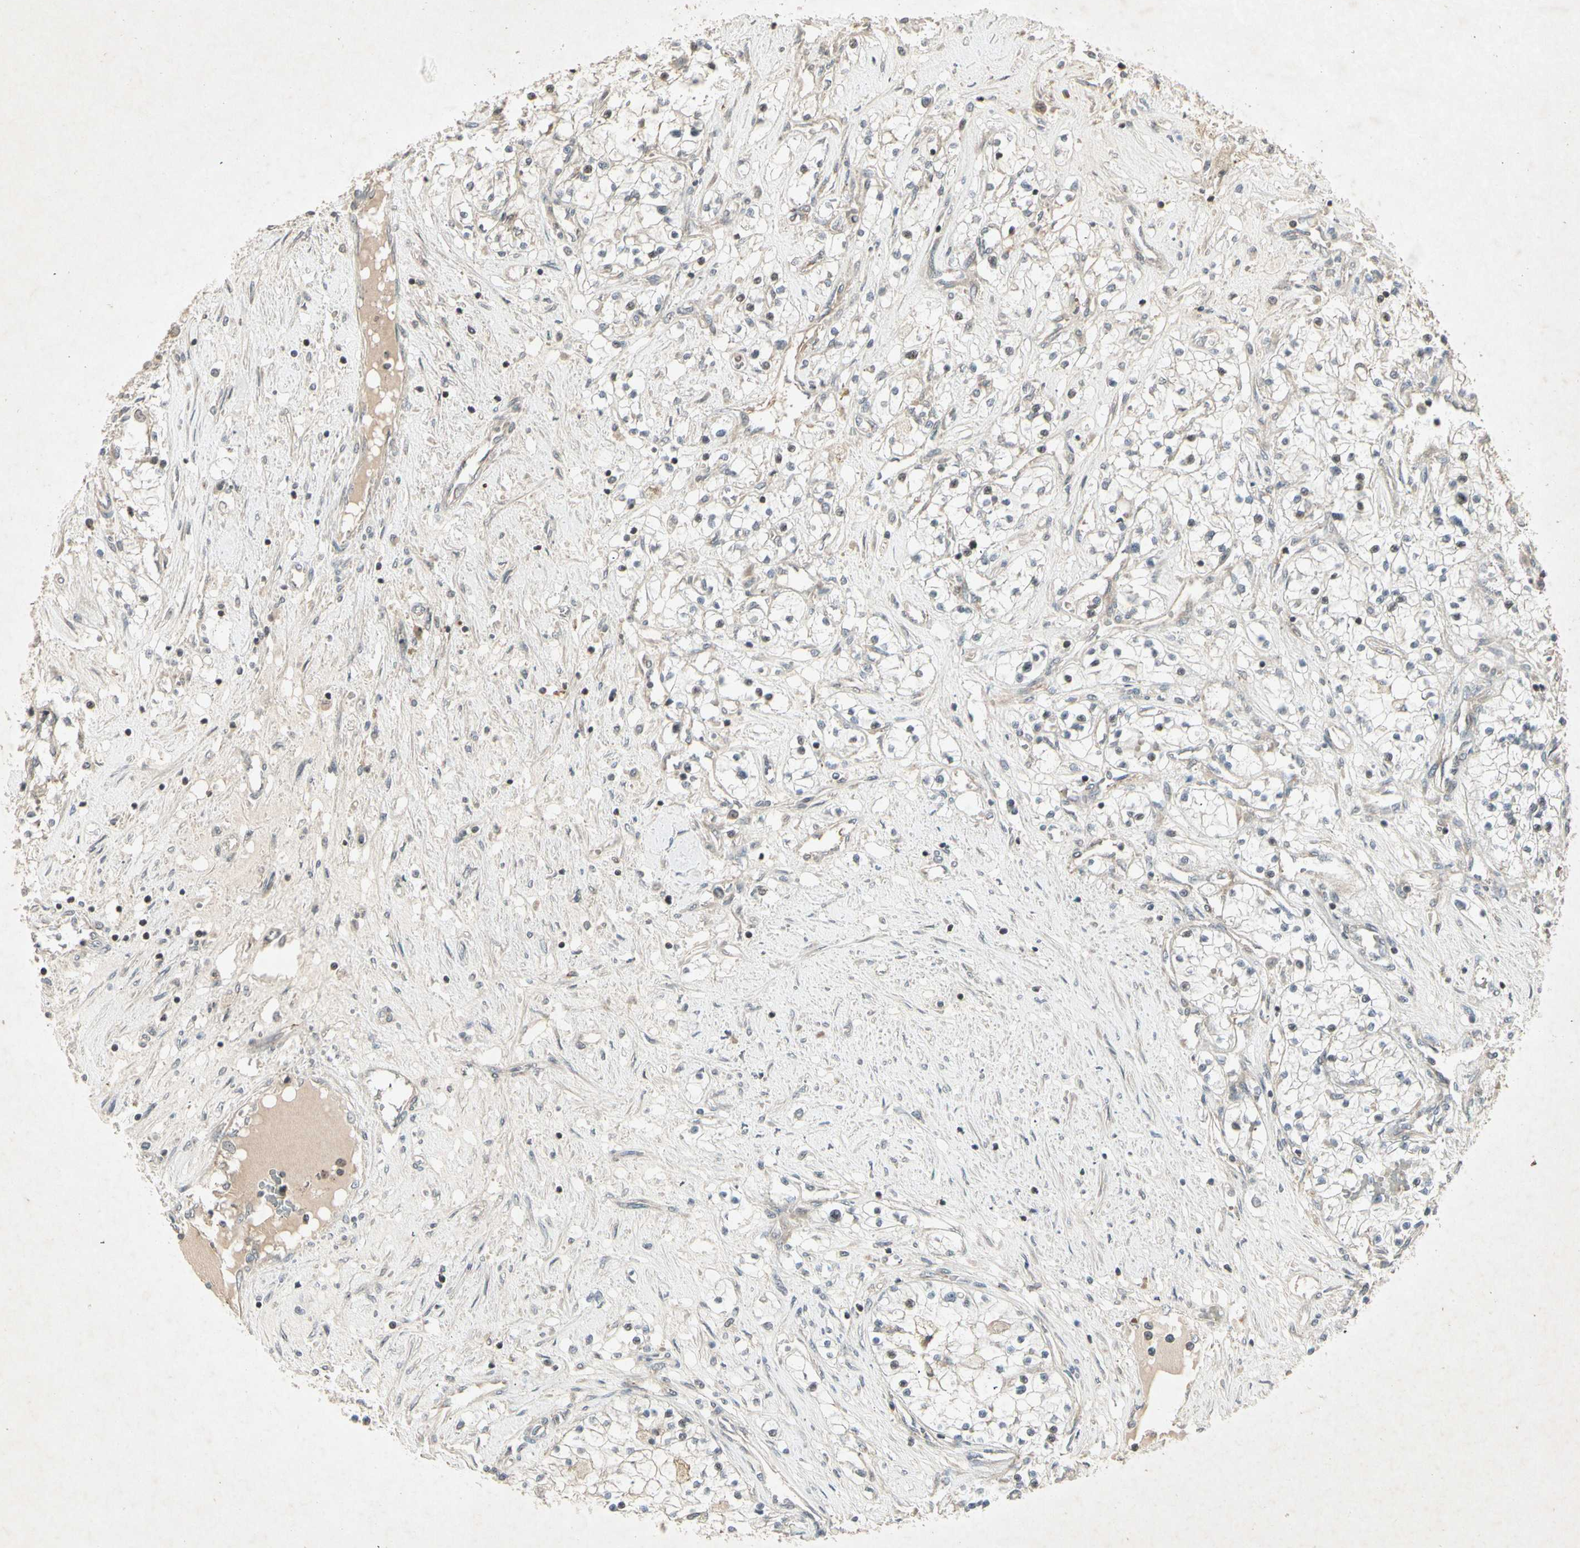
{"staining": {"intensity": "weak", "quantity": "25%-75%", "location": "cytoplasmic/membranous"}, "tissue": "renal cancer", "cell_type": "Tumor cells", "image_type": "cancer", "snomed": [{"axis": "morphology", "description": "Adenocarcinoma, NOS"}, {"axis": "topography", "description": "Kidney"}], "caption": "Approximately 25%-75% of tumor cells in adenocarcinoma (renal) reveal weak cytoplasmic/membranous protein positivity as visualized by brown immunohistochemical staining.", "gene": "TEK", "patient": {"sex": "male", "age": 68}}